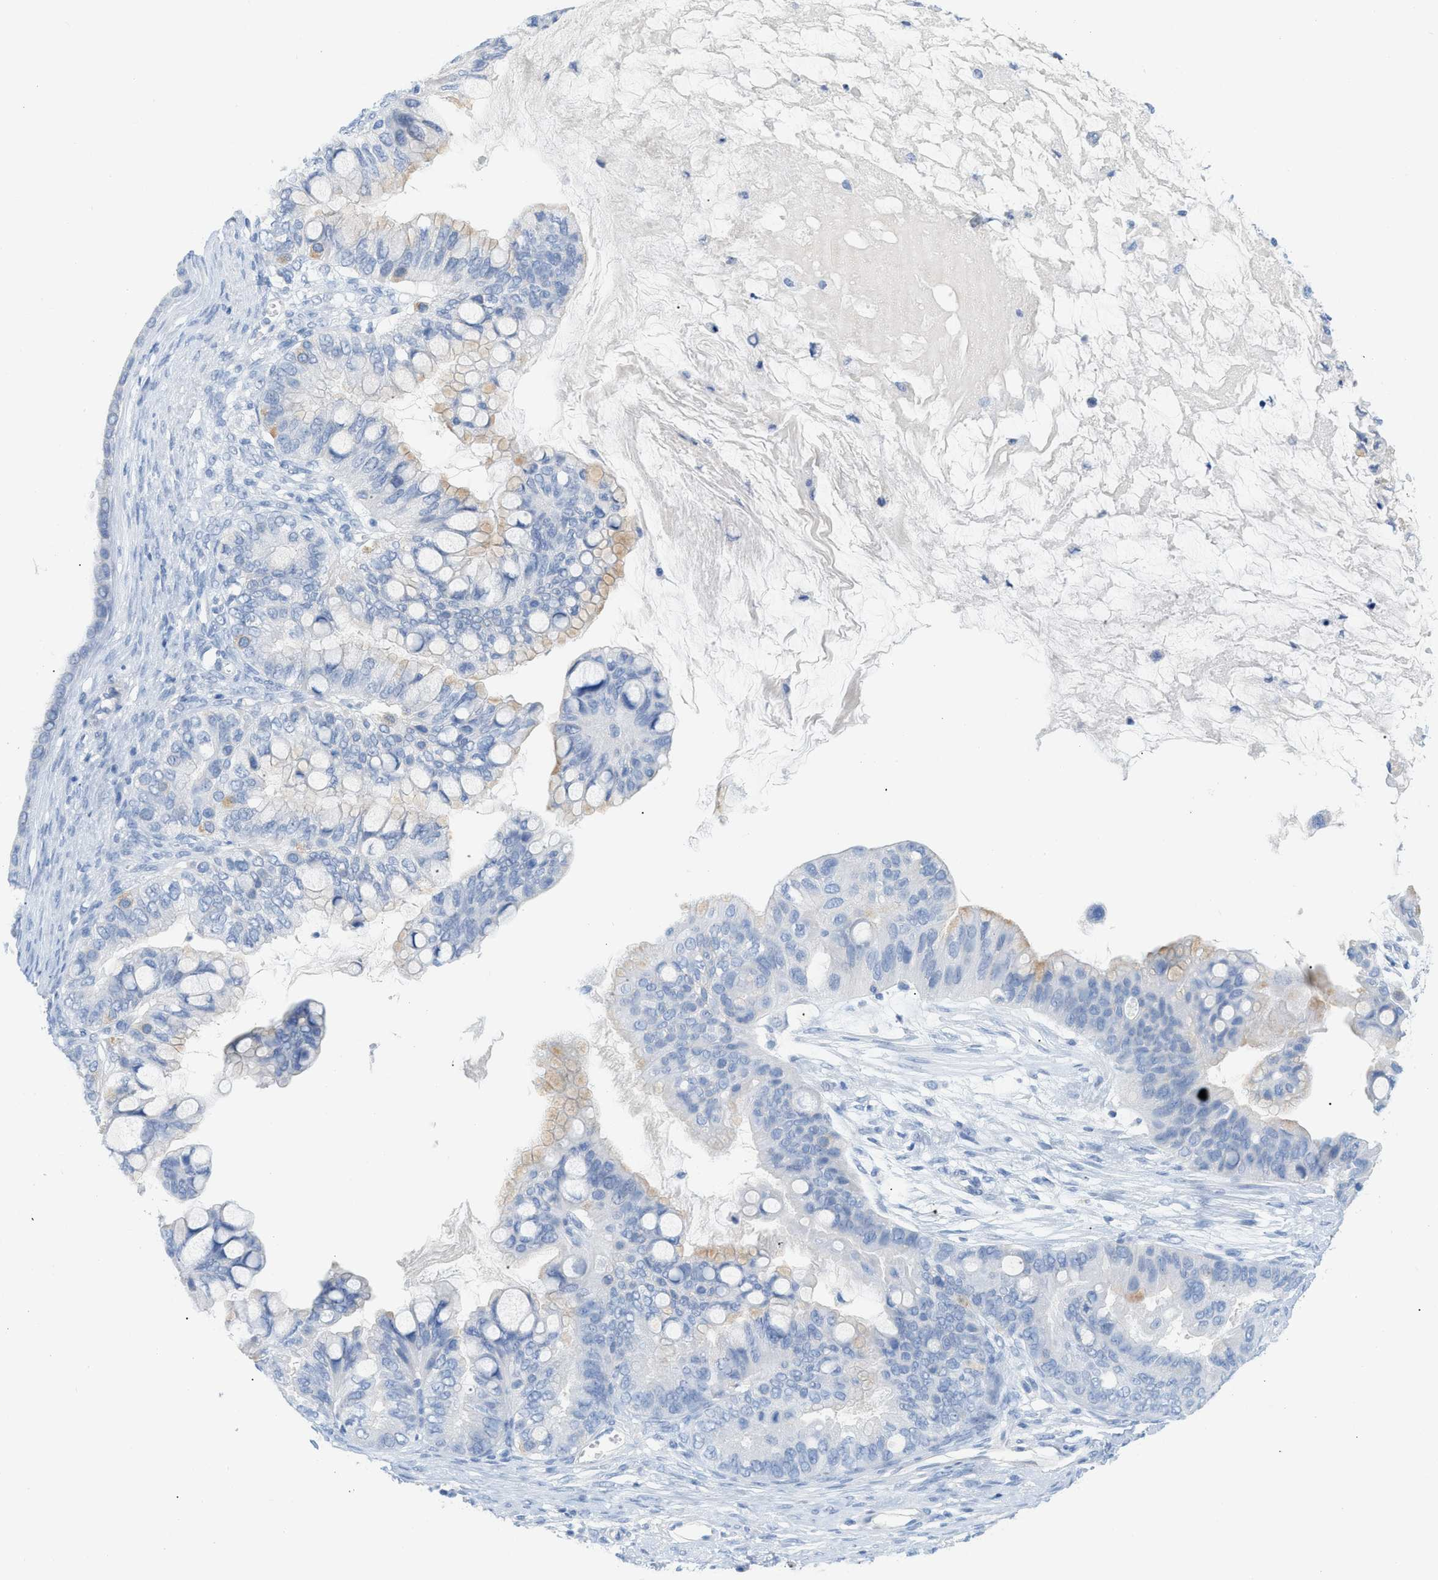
{"staining": {"intensity": "weak", "quantity": "<25%", "location": "cytoplasmic/membranous"}, "tissue": "ovarian cancer", "cell_type": "Tumor cells", "image_type": "cancer", "snomed": [{"axis": "morphology", "description": "Cystadenocarcinoma, mucinous, NOS"}, {"axis": "topography", "description": "Ovary"}], "caption": "A high-resolution micrograph shows IHC staining of ovarian cancer, which reveals no significant staining in tumor cells.", "gene": "PAPPA", "patient": {"sex": "female", "age": 80}}